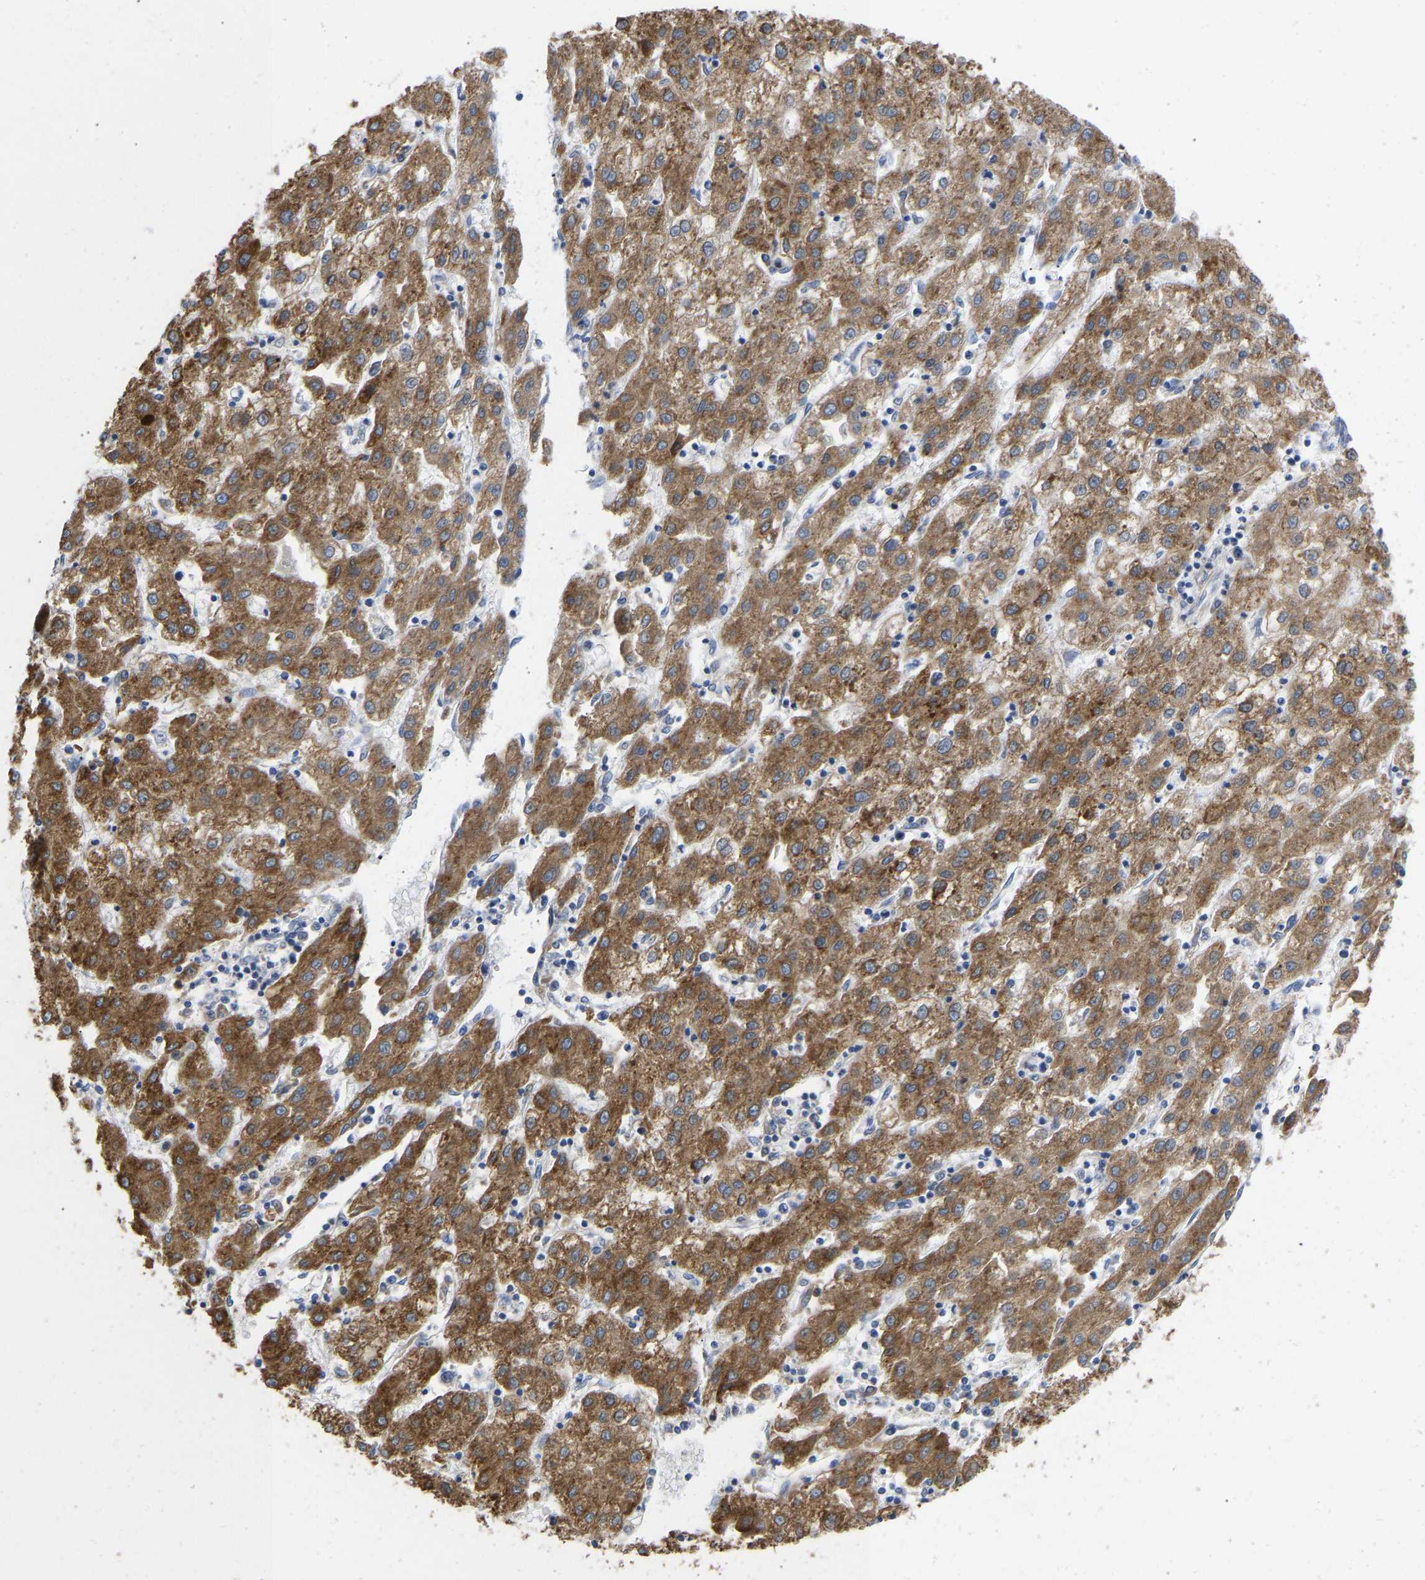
{"staining": {"intensity": "moderate", "quantity": ">75%", "location": "cytoplasmic/membranous"}, "tissue": "liver cancer", "cell_type": "Tumor cells", "image_type": "cancer", "snomed": [{"axis": "morphology", "description": "Carcinoma, Hepatocellular, NOS"}, {"axis": "topography", "description": "Liver"}], "caption": "The immunohistochemical stain highlights moderate cytoplasmic/membranous expression in tumor cells of liver cancer (hepatocellular carcinoma) tissue.", "gene": "P4HB", "patient": {"sex": "male", "age": 72}}